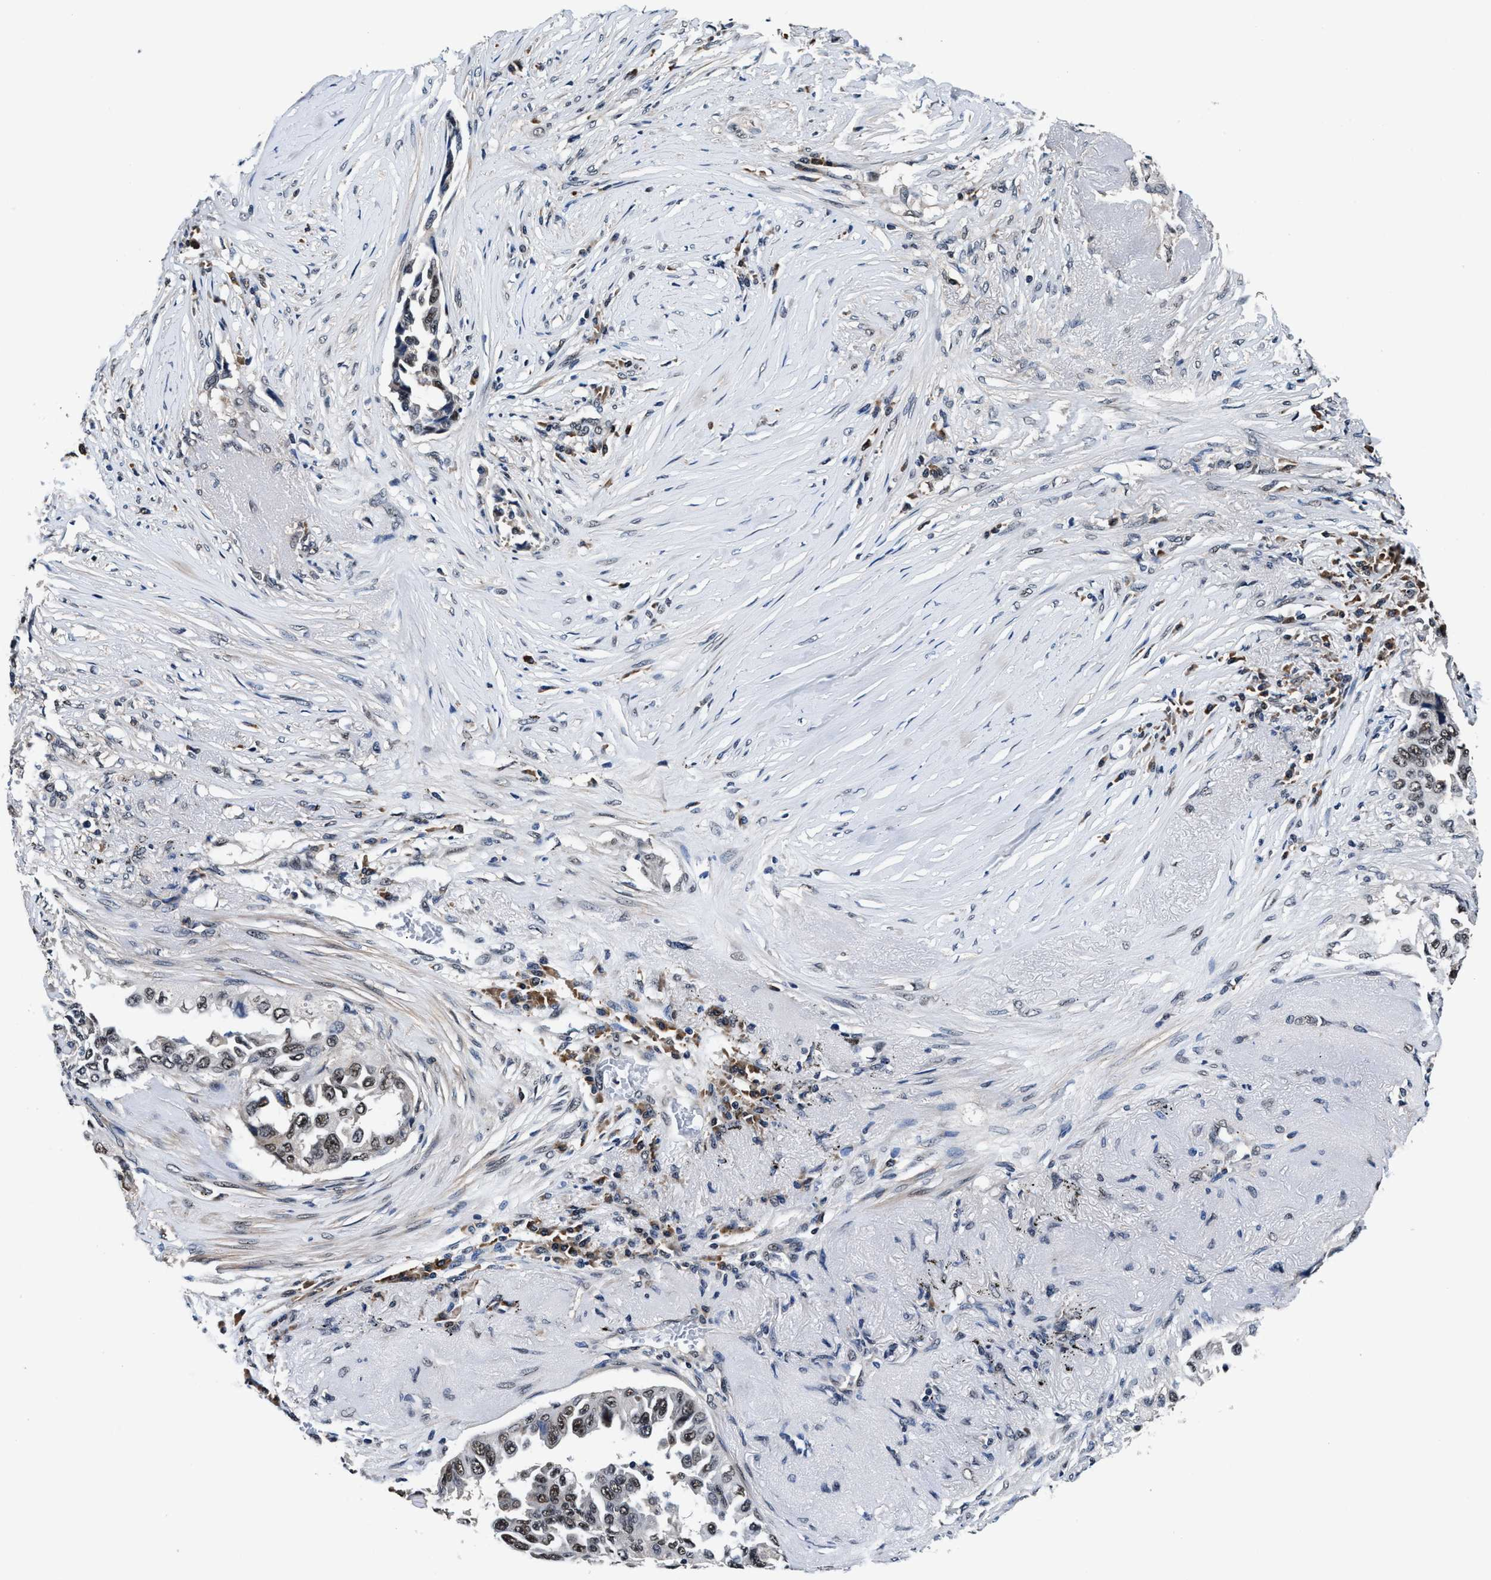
{"staining": {"intensity": "strong", "quantity": ">75%", "location": "nuclear"}, "tissue": "lung cancer", "cell_type": "Tumor cells", "image_type": "cancer", "snomed": [{"axis": "morphology", "description": "Adenocarcinoma, NOS"}, {"axis": "topography", "description": "Lung"}], "caption": "Lung cancer tissue exhibits strong nuclear expression in approximately >75% of tumor cells, visualized by immunohistochemistry. The staining was performed using DAB (3,3'-diaminobenzidine), with brown indicating positive protein expression. Nuclei are stained blue with hematoxylin.", "gene": "USP16", "patient": {"sex": "female", "age": 51}}